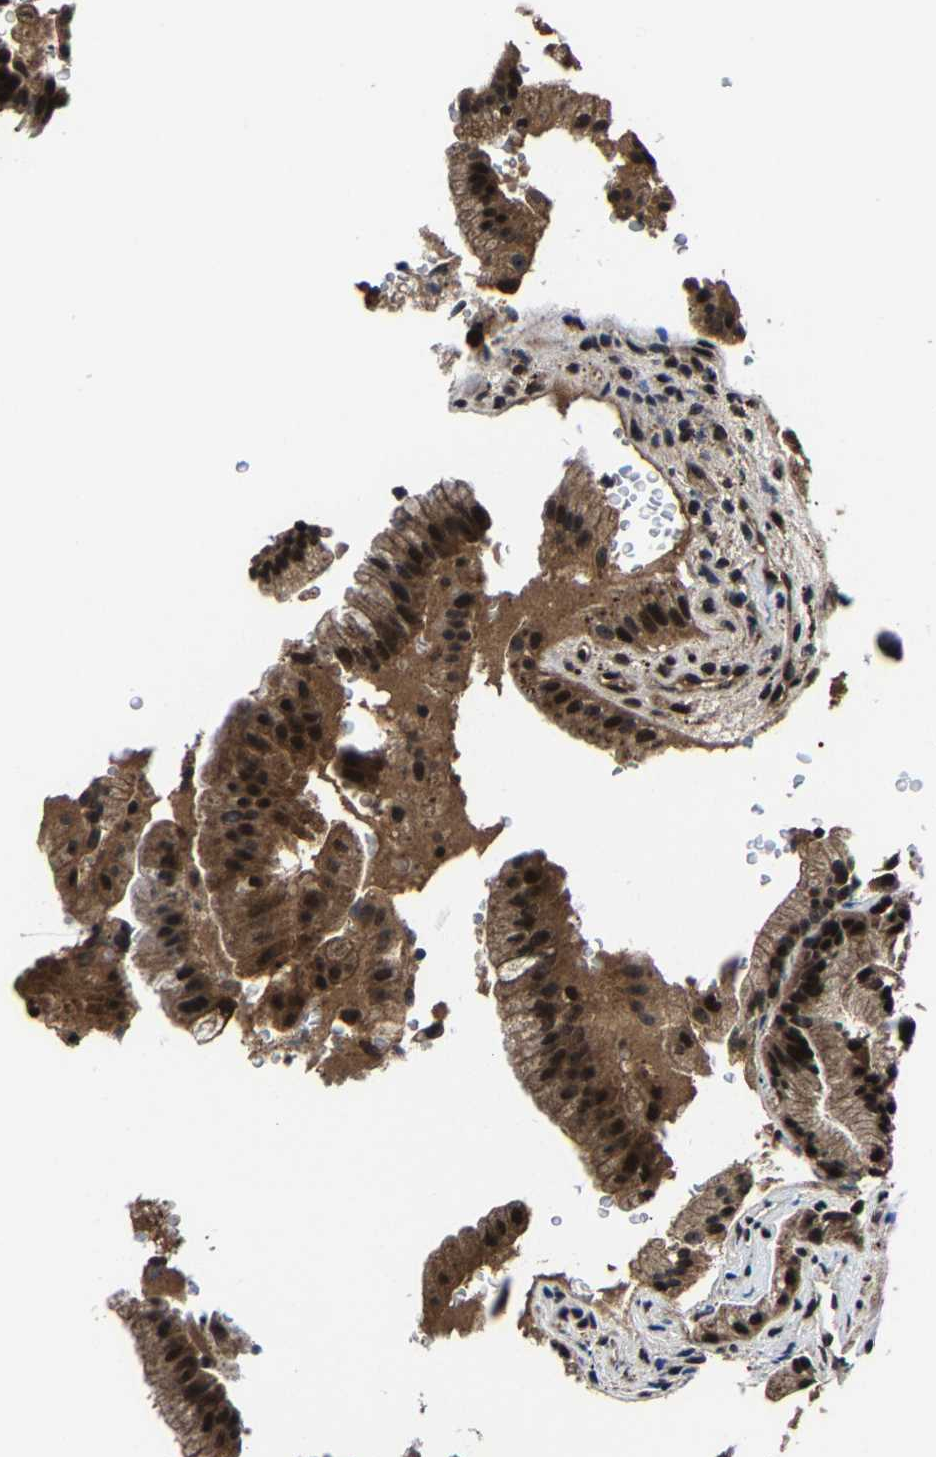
{"staining": {"intensity": "strong", "quantity": ">75%", "location": "cytoplasmic/membranous,nuclear"}, "tissue": "gallbladder", "cell_type": "Glandular cells", "image_type": "normal", "snomed": [{"axis": "morphology", "description": "Normal tissue, NOS"}, {"axis": "topography", "description": "Gallbladder"}], "caption": "Gallbladder stained for a protein (brown) shows strong cytoplasmic/membranous,nuclear positive staining in about >75% of glandular cells.", "gene": "ZCCHC7", "patient": {"sex": "male", "age": 49}}